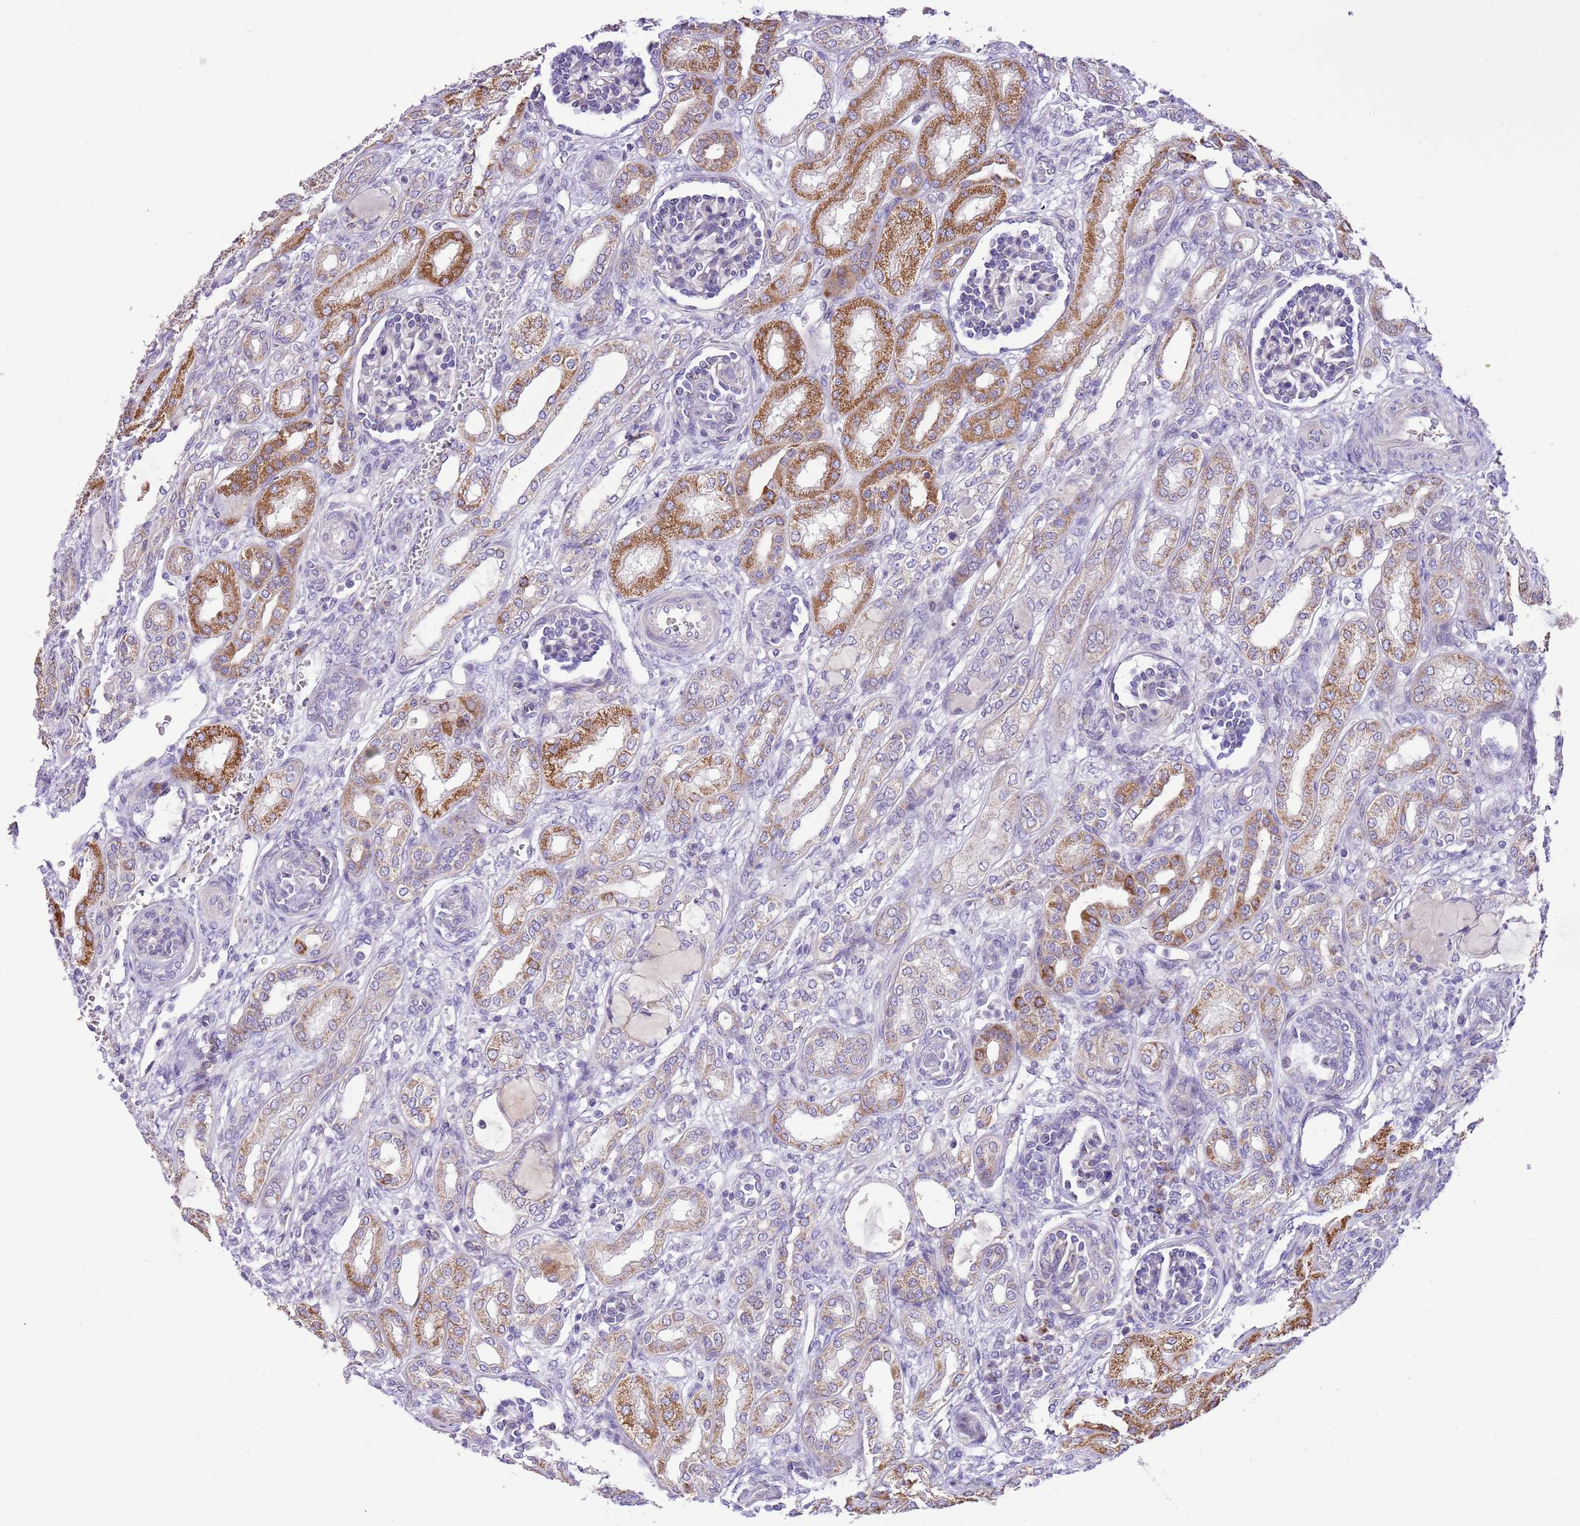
{"staining": {"intensity": "moderate", "quantity": "<25%", "location": "cytoplasmic/membranous"}, "tissue": "kidney", "cell_type": "Cells in glomeruli", "image_type": "normal", "snomed": [{"axis": "morphology", "description": "Normal tissue, NOS"}, {"axis": "morphology", "description": "Neoplasm, malignant, NOS"}, {"axis": "topography", "description": "Kidney"}], "caption": "The photomicrograph demonstrates a brown stain indicating the presence of a protein in the cytoplasmic/membranous of cells in glomeruli in kidney. (DAB (3,3'-diaminobenzidine) = brown stain, brightfield microscopy at high magnification).", "gene": "COX17", "patient": {"sex": "female", "age": 1}}